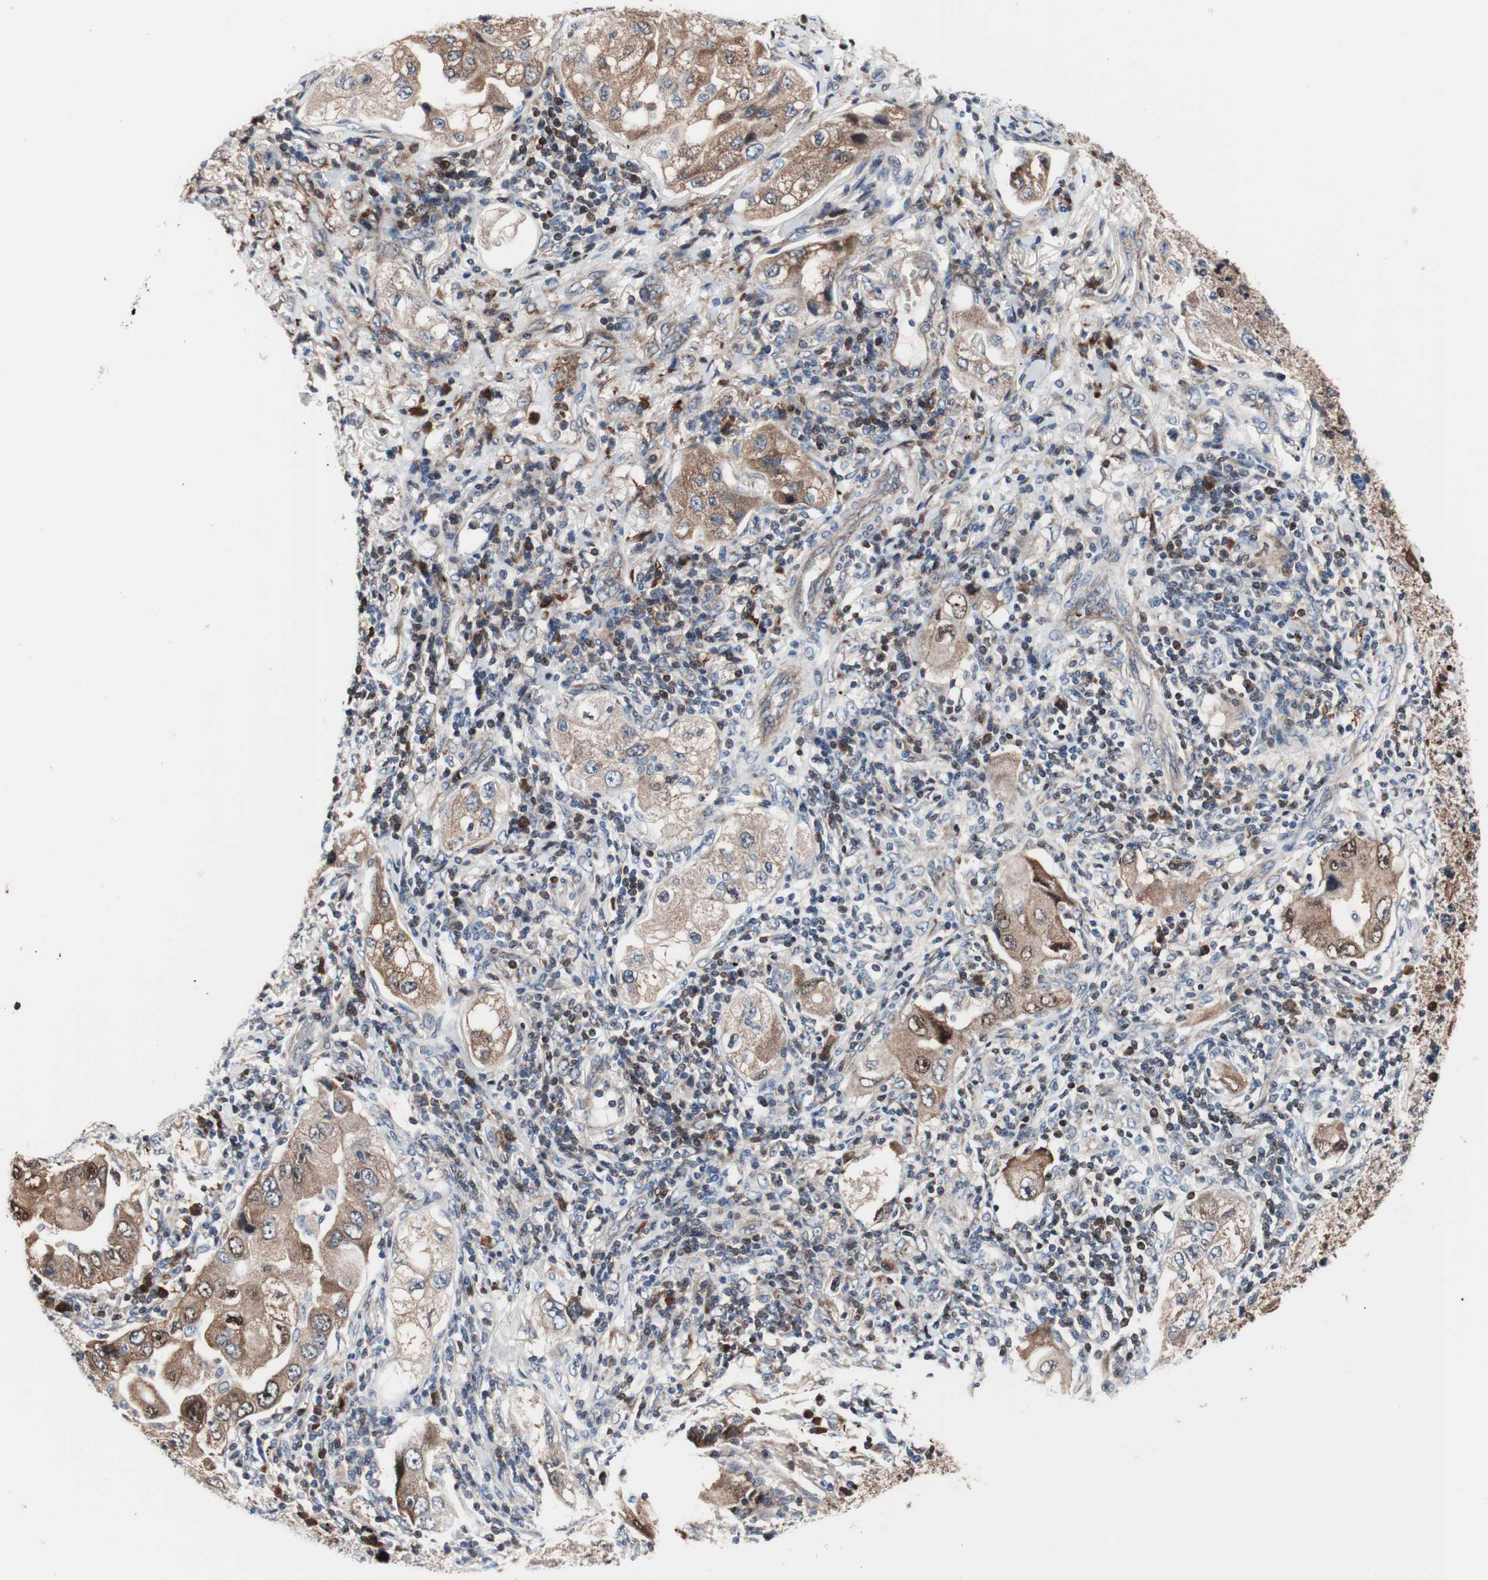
{"staining": {"intensity": "weak", "quantity": ">75%", "location": "cytoplasmic/membranous"}, "tissue": "lung cancer", "cell_type": "Tumor cells", "image_type": "cancer", "snomed": [{"axis": "morphology", "description": "Adenocarcinoma, NOS"}, {"axis": "topography", "description": "Lung"}], "caption": "A micrograph of adenocarcinoma (lung) stained for a protein displays weak cytoplasmic/membranous brown staining in tumor cells.", "gene": "PRDX2", "patient": {"sex": "female", "age": 65}}